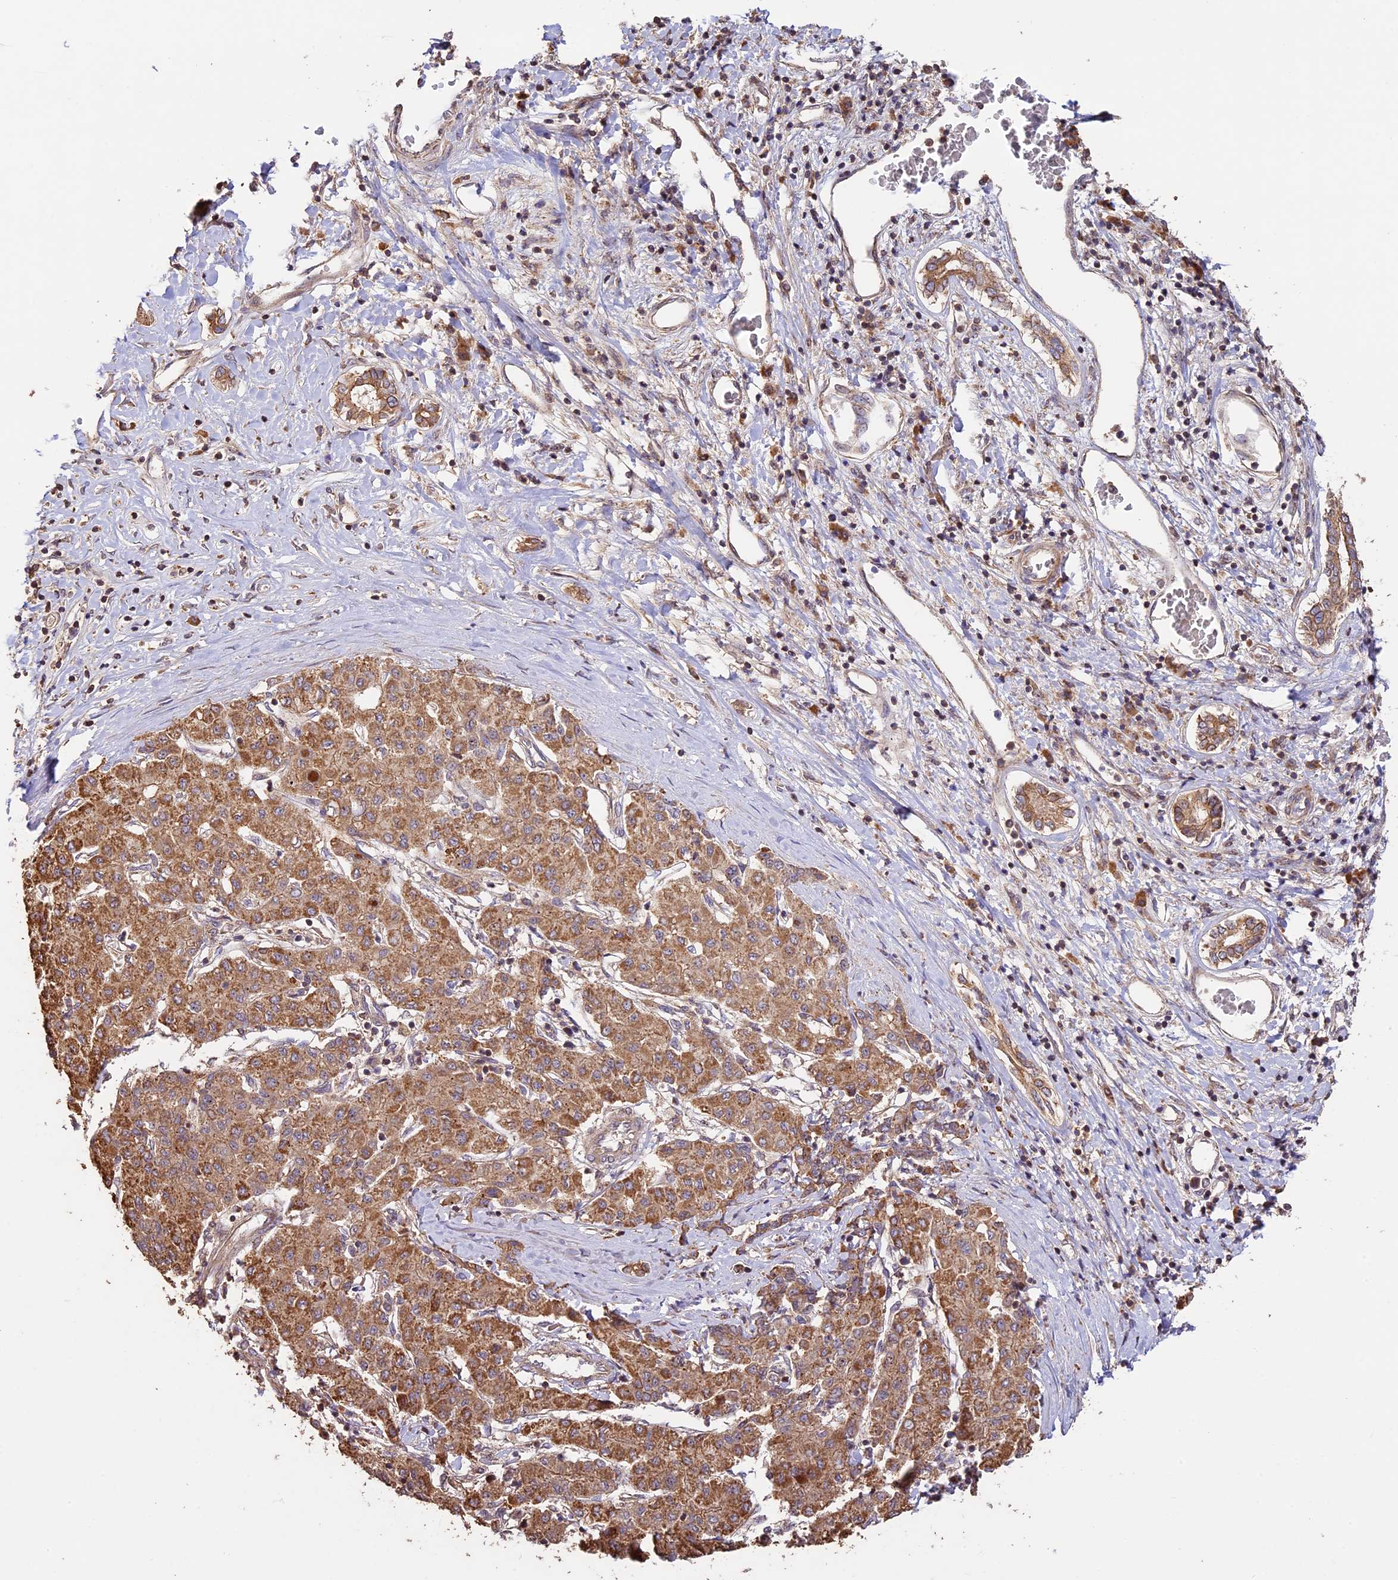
{"staining": {"intensity": "moderate", "quantity": ">75%", "location": "cytoplasmic/membranous"}, "tissue": "liver cancer", "cell_type": "Tumor cells", "image_type": "cancer", "snomed": [{"axis": "morphology", "description": "Carcinoma, Hepatocellular, NOS"}, {"axis": "topography", "description": "Liver"}], "caption": "Immunohistochemistry staining of liver cancer, which shows medium levels of moderate cytoplasmic/membranous staining in approximately >75% of tumor cells indicating moderate cytoplasmic/membranous protein staining. The staining was performed using DAB (brown) for protein detection and nuclei were counterstained in hematoxylin (blue).", "gene": "BCAS4", "patient": {"sex": "male", "age": 65}}